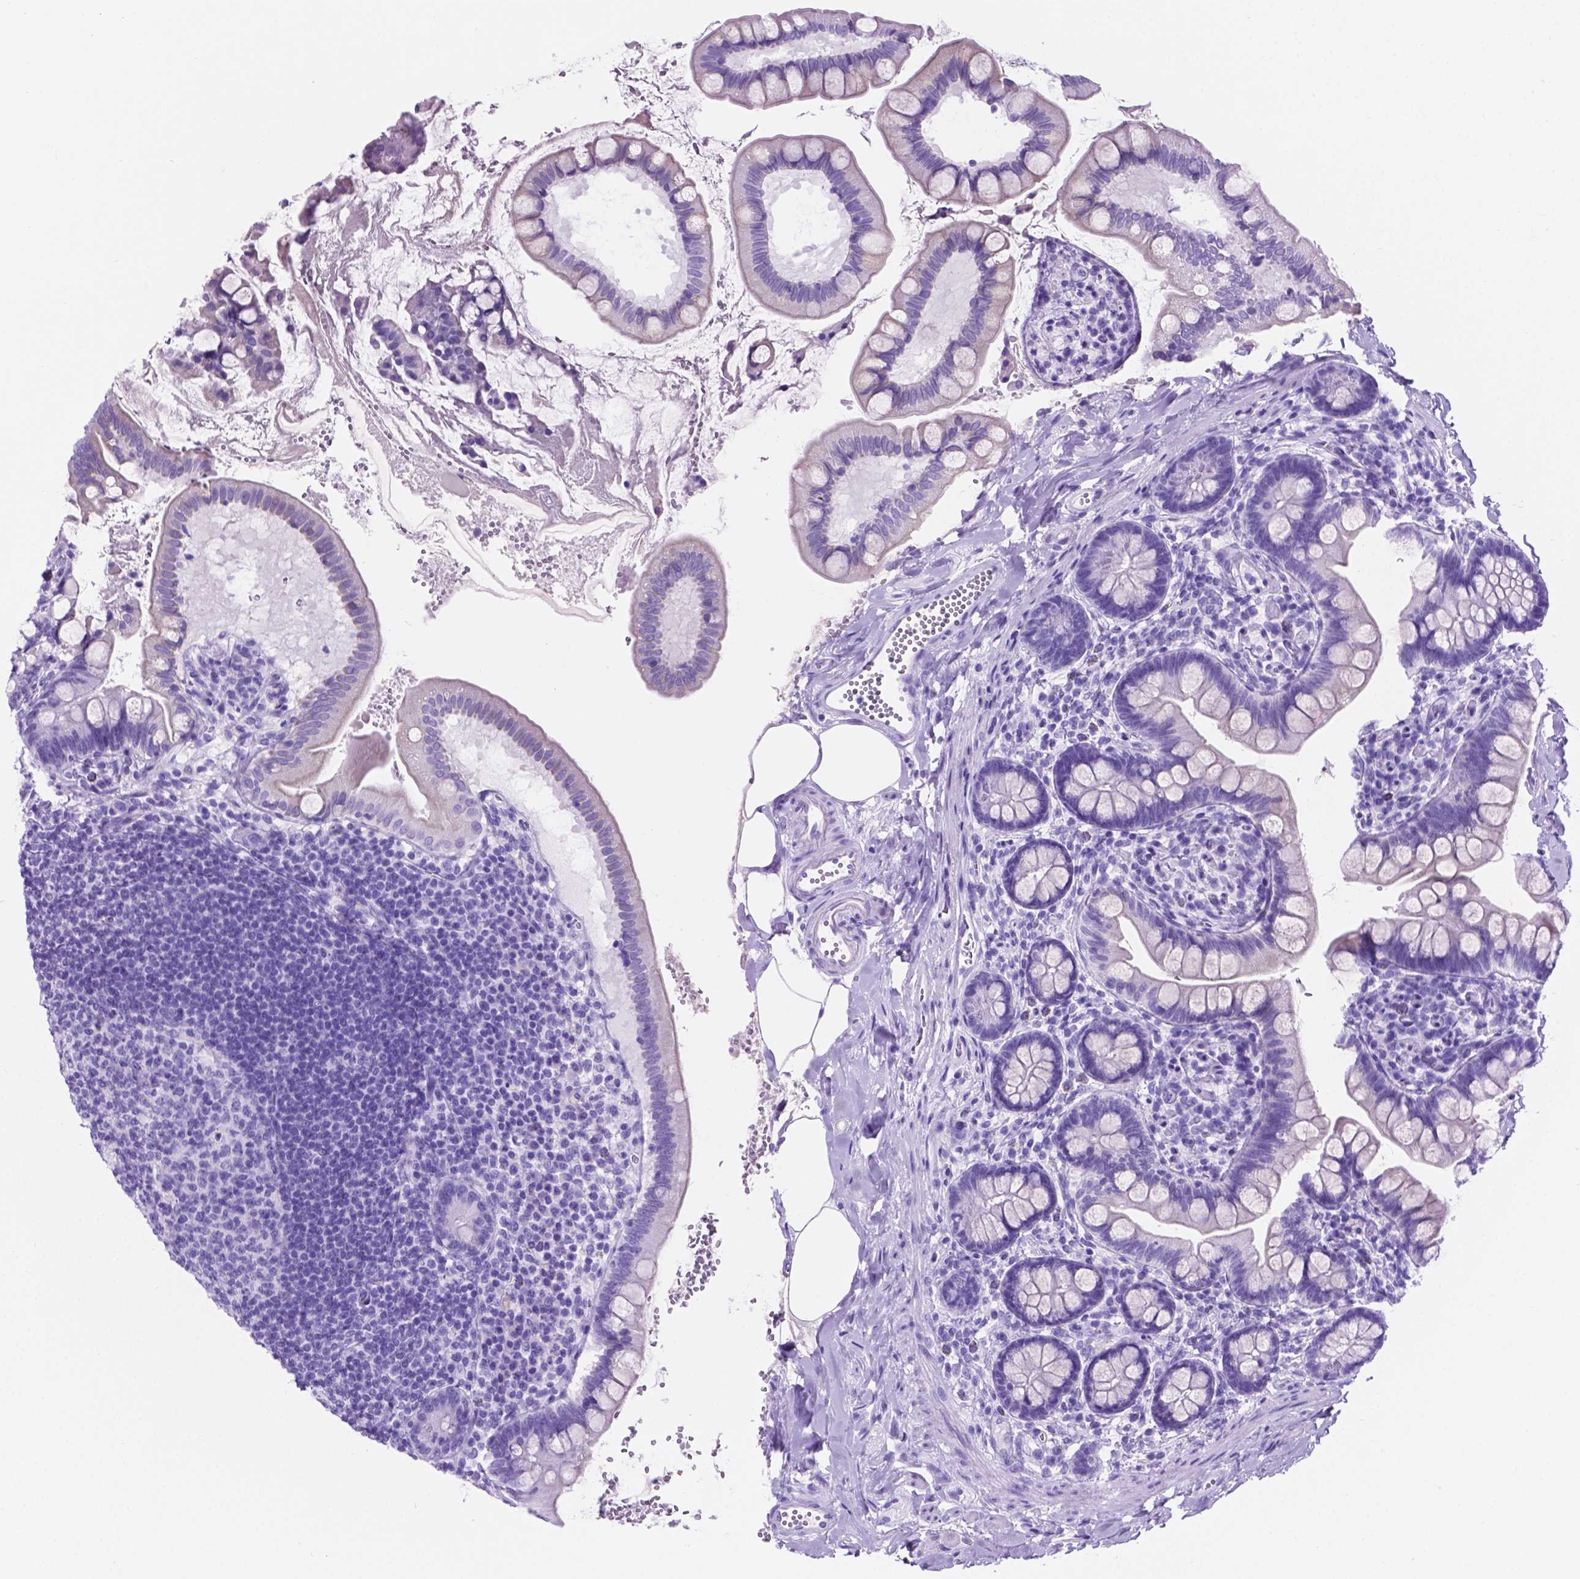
{"staining": {"intensity": "negative", "quantity": "none", "location": "none"}, "tissue": "small intestine", "cell_type": "Glandular cells", "image_type": "normal", "snomed": [{"axis": "morphology", "description": "Normal tissue, NOS"}, {"axis": "topography", "description": "Small intestine"}], "caption": "High power microscopy micrograph of an IHC image of normal small intestine, revealing no significant staining in glandular cells. (Brightfield microscopy of DAB (3,3'-diaminobenzidine) IHC at high magnification).", "gene": "C17orf107", "patient": {"sex": "female", "age": 56}}